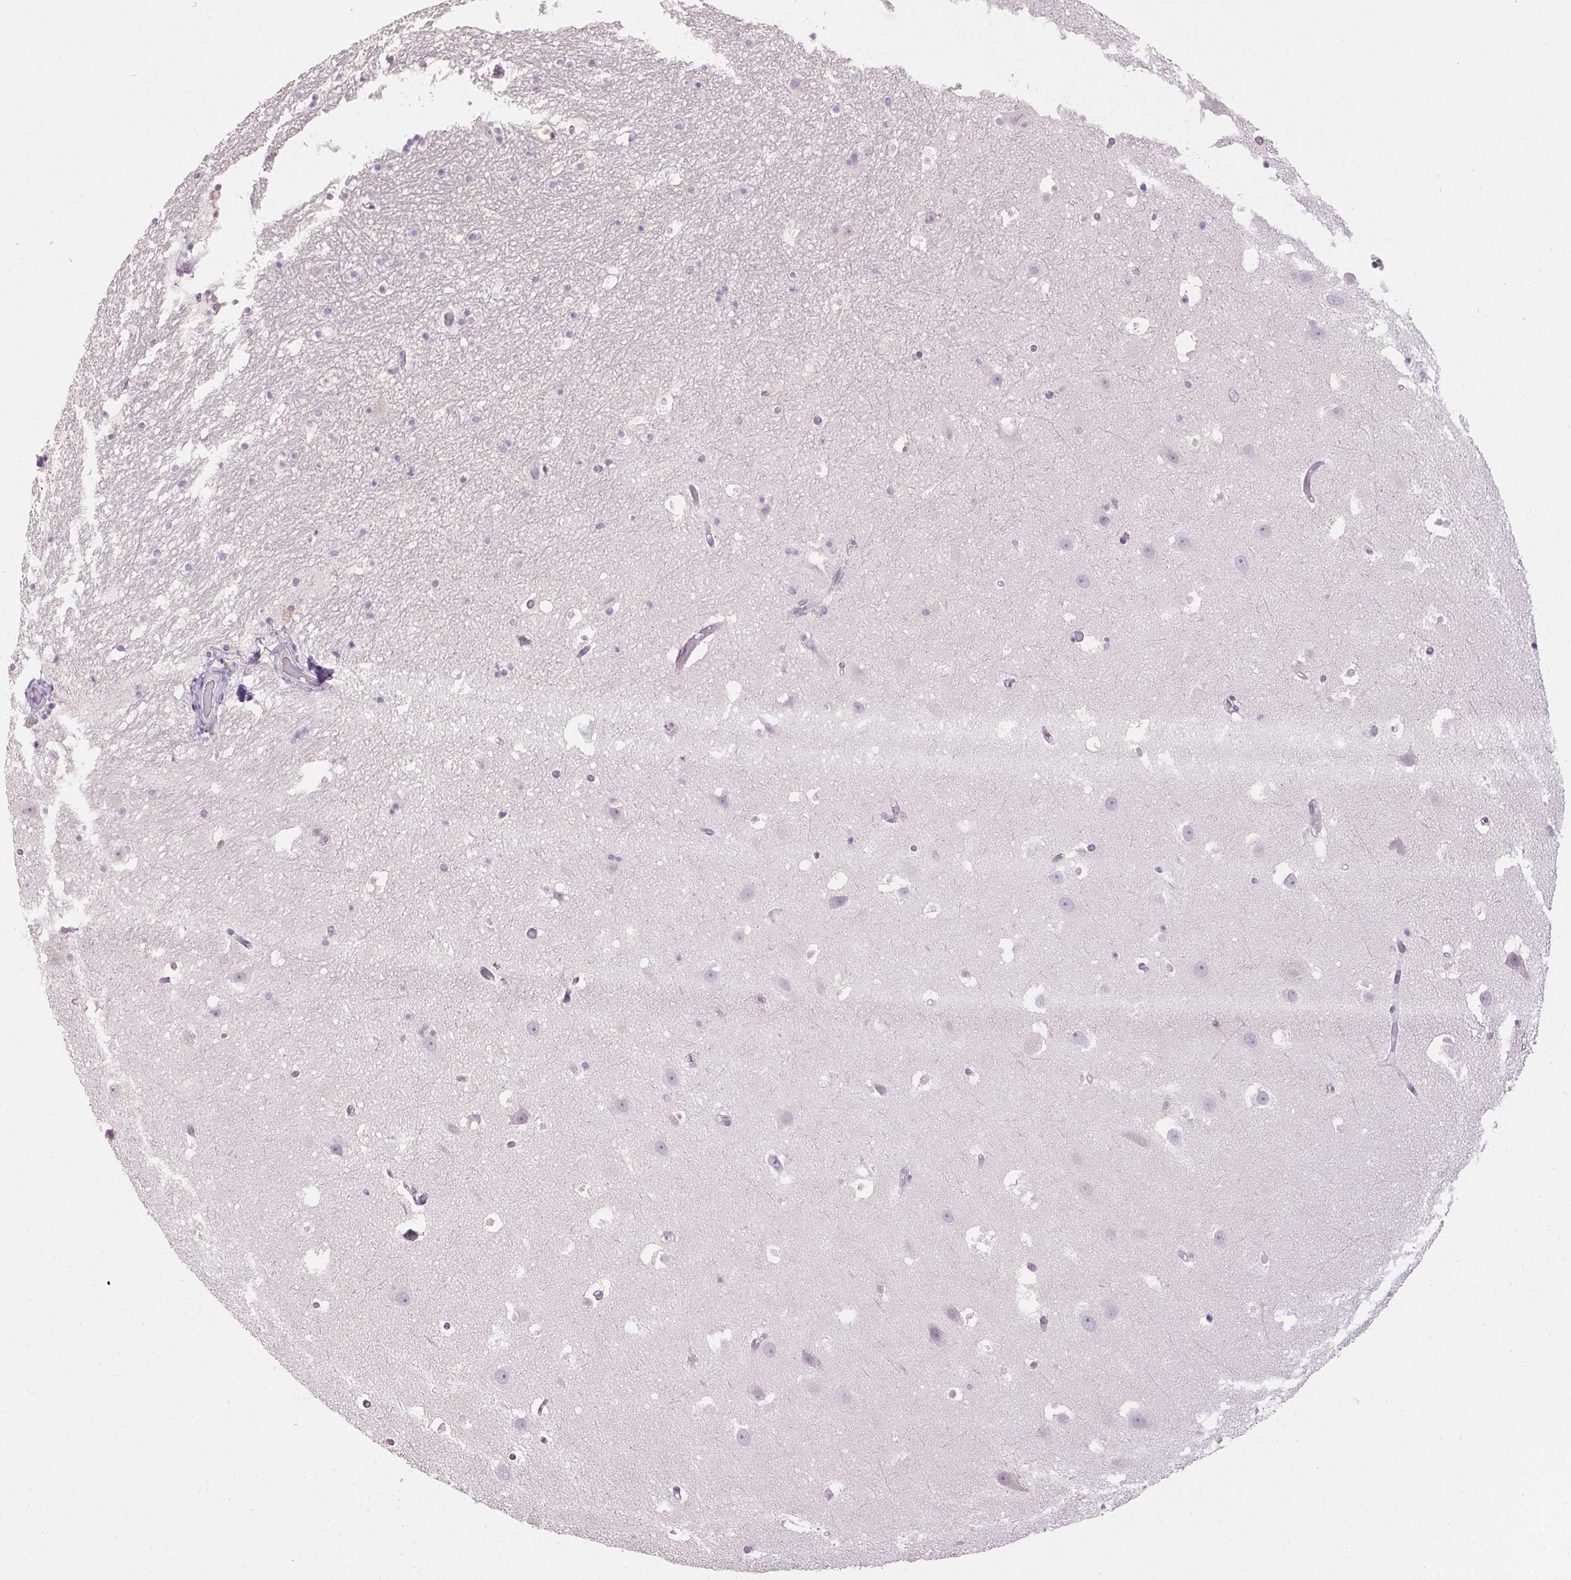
{"staining": {"intensity": "negative", "quantity": "none", "location": "none"}, "tissue": "hippocampus", "cell_type": "Glial cells", "image_type": "normal", "snomed": [{"axis": "morphology", "description": "Normal tissue, NOS"}, {"axis": "topography", "description": "Hippocampus"}], "caption": "Image shows no significant protein staining in glial cells of unremarkable hippocampus. Brightfield microscopy of immunohistochemistry (IHC) stained with DAB (3,3'-diaminobenzidine) (brown) and hematoxylin (blue), captured at high magnification.", "gene": "SPACA9", "patient": {"sex": "male", "age": 26}}